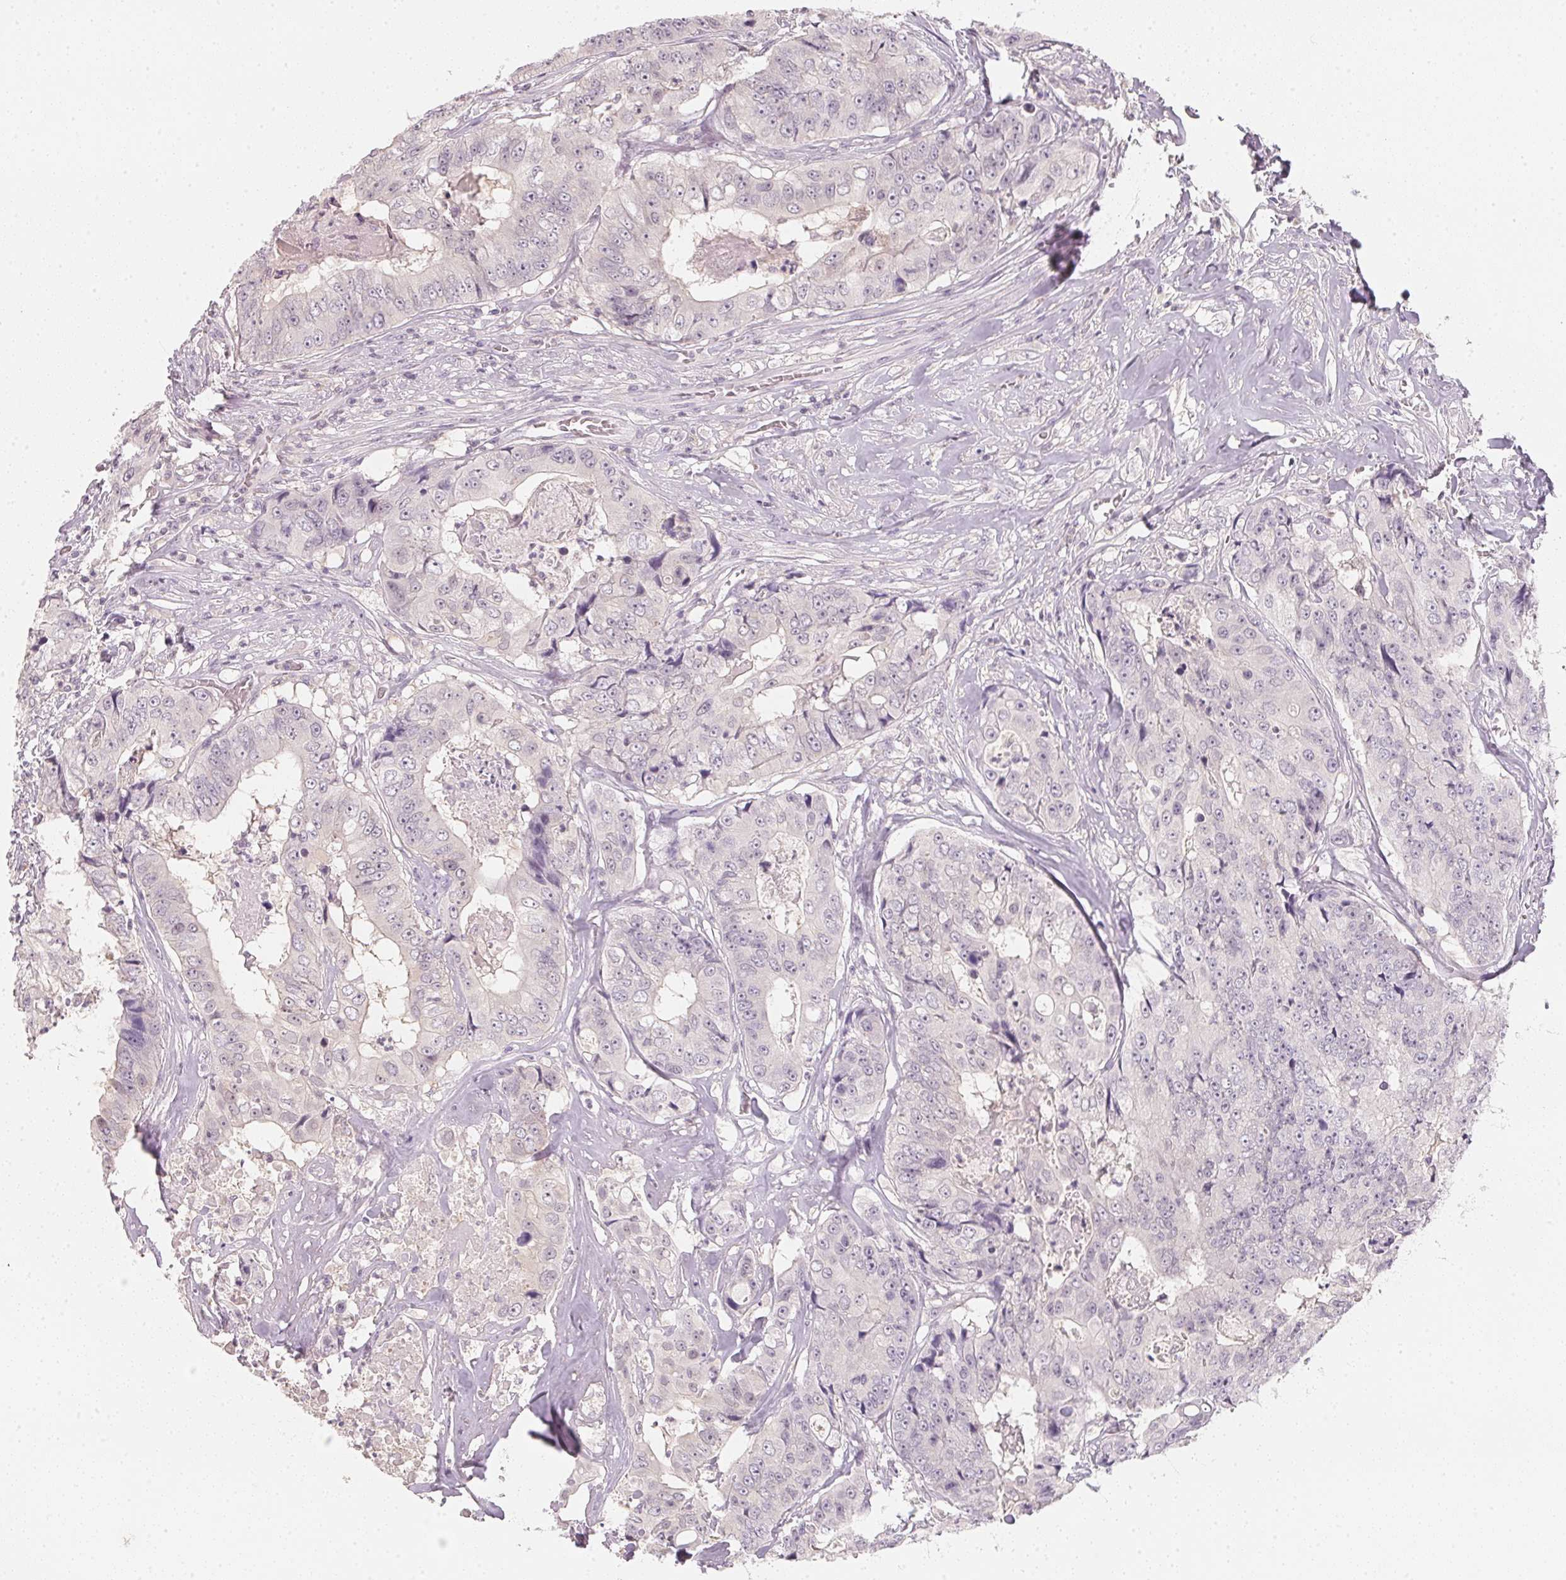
{"staining": {"intensity": "negative", "quantity": "none", "location": "none"}, "tissue": "colorectal cancer", "cell_type": "Tumor cells", "image_type": "cancer", "snomed": [{"axis": "morphology", "description": "Adenocarcinoma, NOS"}, {"axis": "topography", "description": "Rectum"}], "caption": "Human adenocarcinoma (colorectal) stained for a protein using immunohistochemistry reveals no staining in tumor cells.", "gene": "CFAP276", "patient": {"sex": "female", "age": 62}}